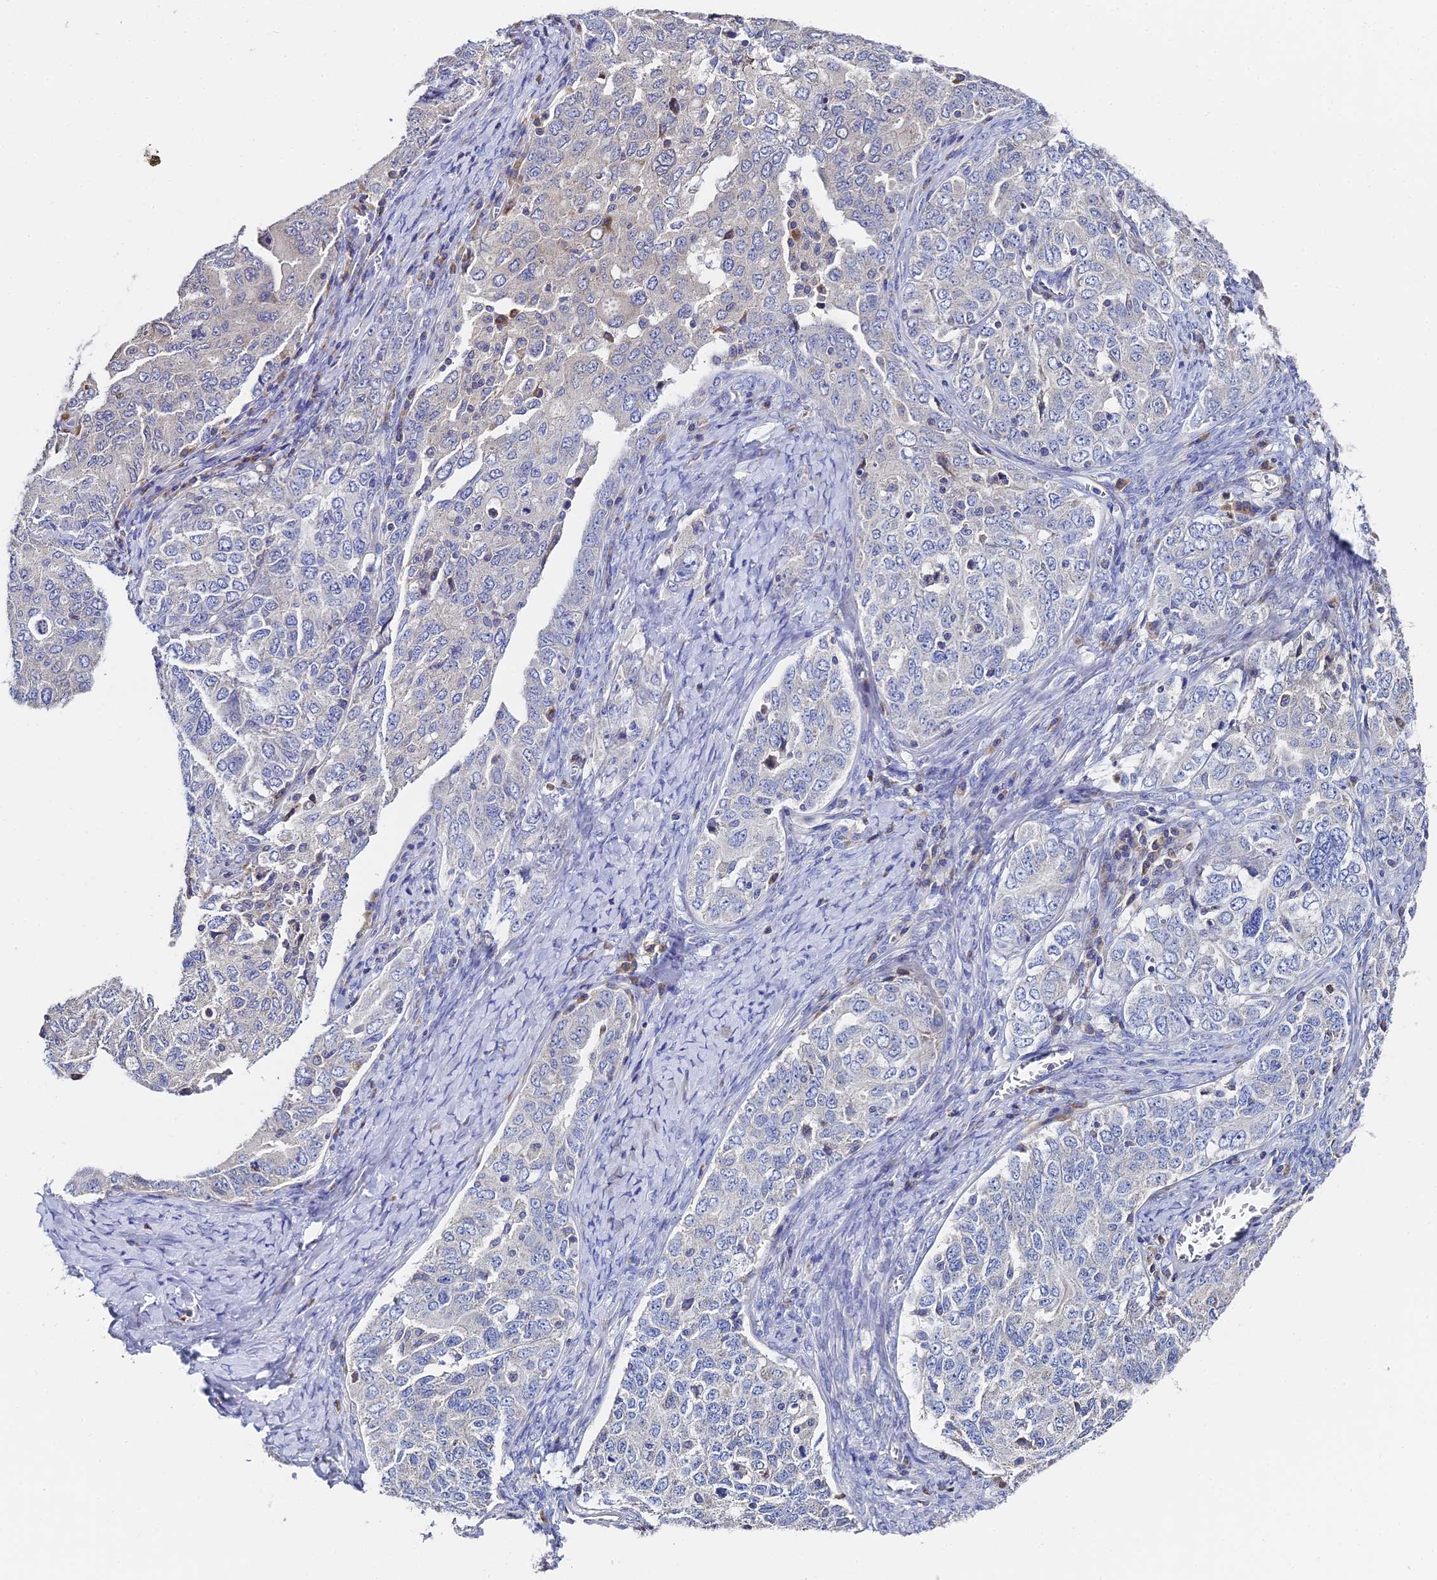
{"staining": {"intensity": "negative", "quantity": "none", "location": "none"}, "tissue": "ovarian cancer", "cell_type": "Tumor cells", "image_type": "cancer", "snomed": [{"axis": "morphology", "description": "Carcinoma, endometroid"}, {"axis": "topography", "description": "Ovary"}], "caption": "This is an immunohistochemistry histopathology image of human ovarian endometroid carcinoma. There is no positivity in tumor cells.", "gene": "UBE2L3", "patient": {"sex": "female", "age": 62}}